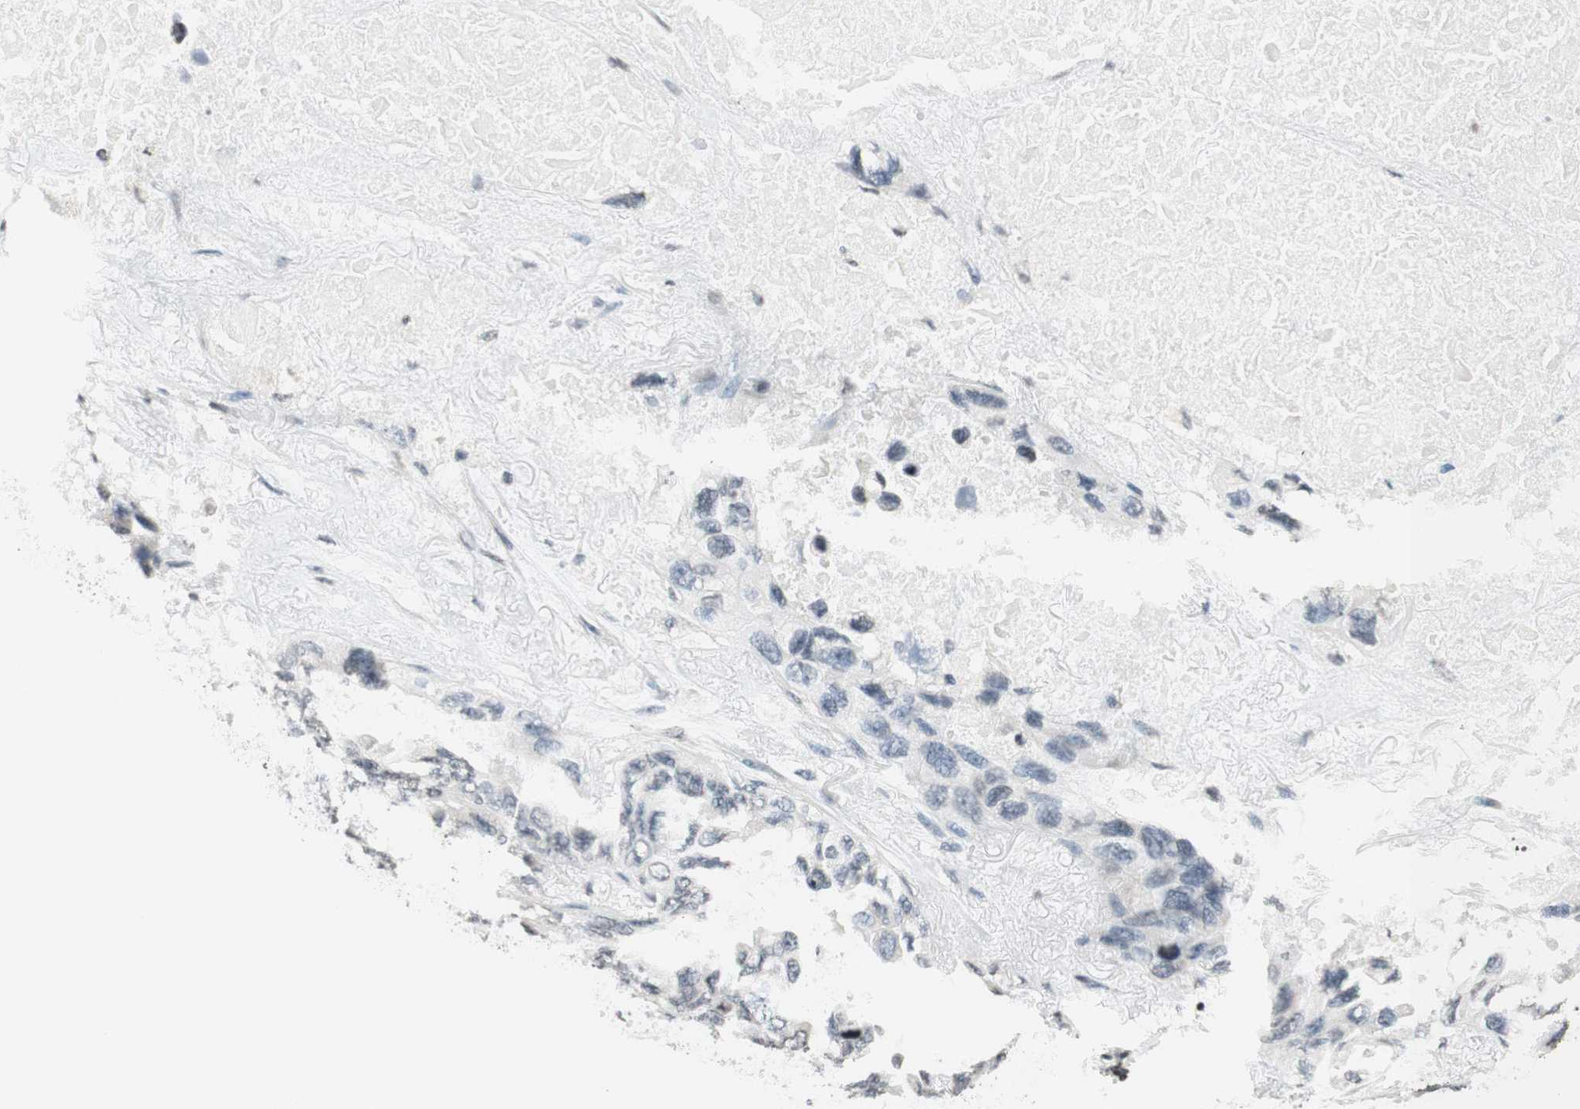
{"staining": {"intensity": "negative", "quantity": "none", "location": "none"}, "tissue": "lung cancer", "cell_type": "Tumor cells", "image_type": "cancer", "snomed": [{"axis": "morphology", "description": "Squamous cell carcinoma, NOS"}, {"axis": "topography", "description": "Lung"}], "caption": "Protein analysis of lung squamous cell carcinoma demonstrates no significant expression in tumor cells. The staining was performed using DAB to visualize the protein expression in brown, while the nuclei were stained in blue with hematoxylin (Magnification: 20x).", "gene": "WIPF1", "patient": {"sex": "female", "age": 73}}